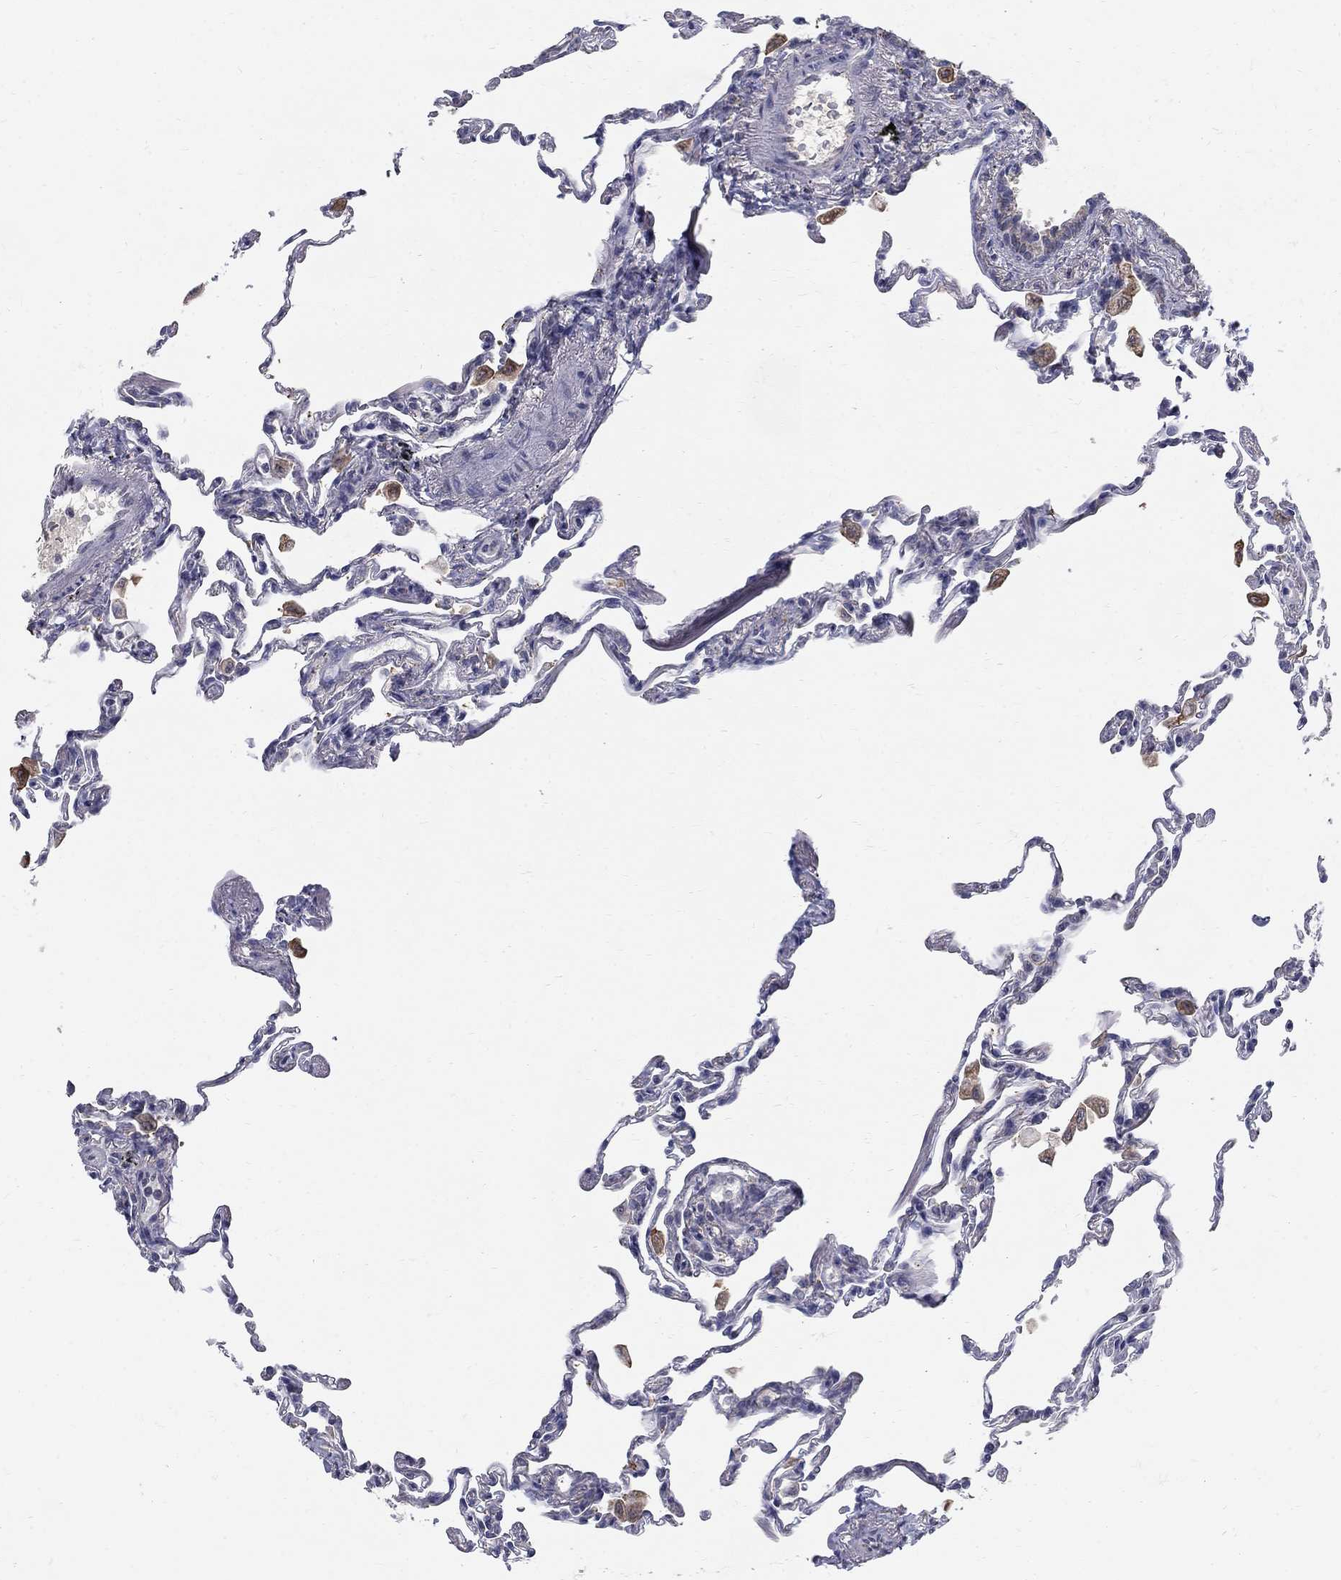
{"staining": {"intensity": "negative", "quantity": "none", "location": "none"}, "tissue": "lung", "cell_type": "Alveolar cells", "image_type": "normal", "snomed": [{"axis": "morphology", "description": "Normal tissue, NOS"}, {"axis": "topography", "description": "Lung"}], "caption": "Photomicrograph shows no protein positivity in alveolar cells of normal lung. (Brightfield microscopy of DAB (3,3'-diaminobenzidine) immunohistochemistry (IHC) at high magnification).", "gene": "PANK3", "patient": {"sex": "female", "age": 57}}